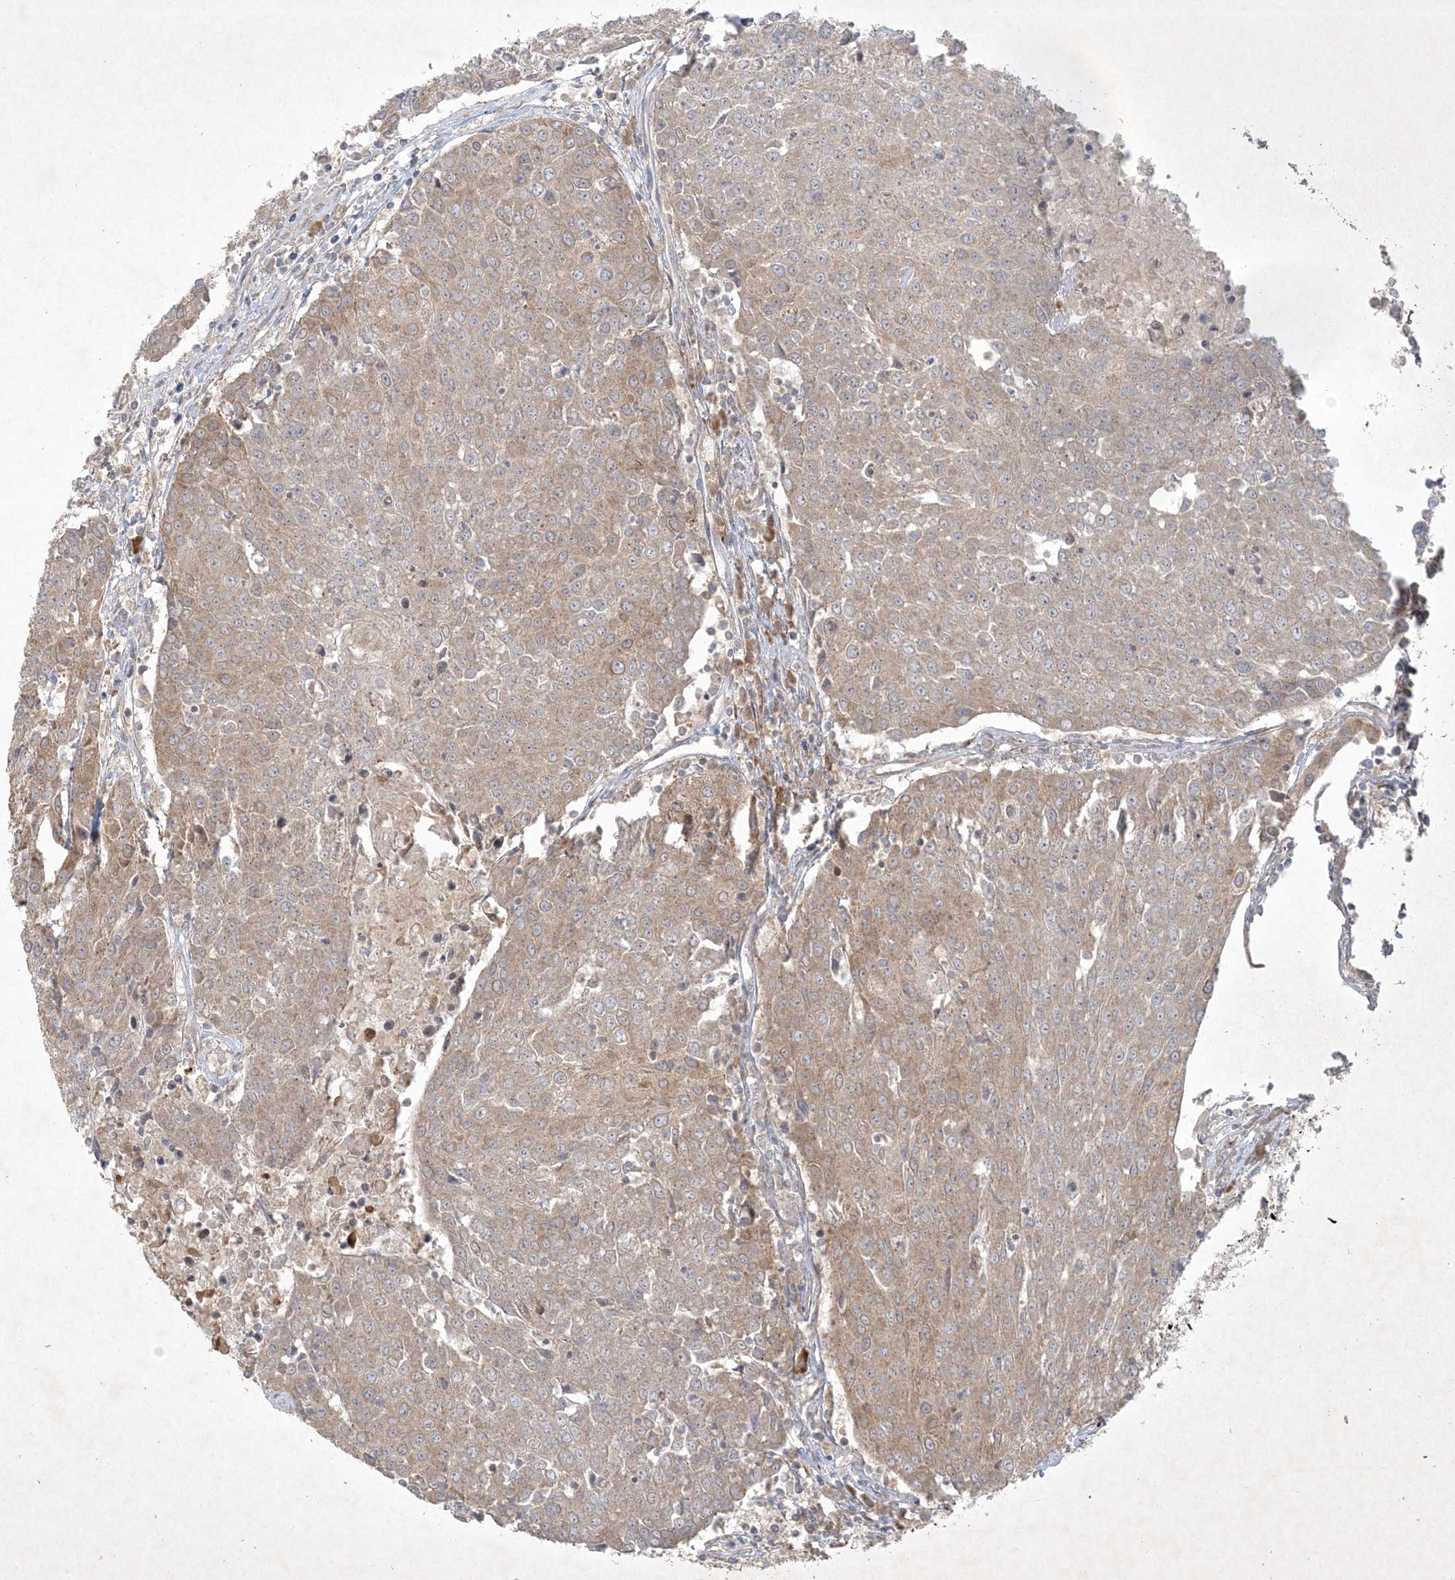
{"staining": {"intensity": "weak", "quantity": ">75%", "location": "cytoplasmic/membranous"}, "tissue": "urothelial cancer", "cell_type": "Tumor cells", "image_type": "cancer", "snomed": [{"axis": "morphology", "description": "Urothelial carcinoma, High grade"}, {"axis": "topography", "description": "Urinary bladder"}], "caption": "Urothelial carcinoma (high-grade) stained for a protein reveals weak cytoplasmic/membranous positivity in tumor cells. The protein is stained brown, and the nuclei are stained in blue (DAB (3,3'-diaminobenzidine) IHC with brightfield microscopy, high magnification).", "gene": "NRBP2", "patient": {"sex": "female", "age": 85}}